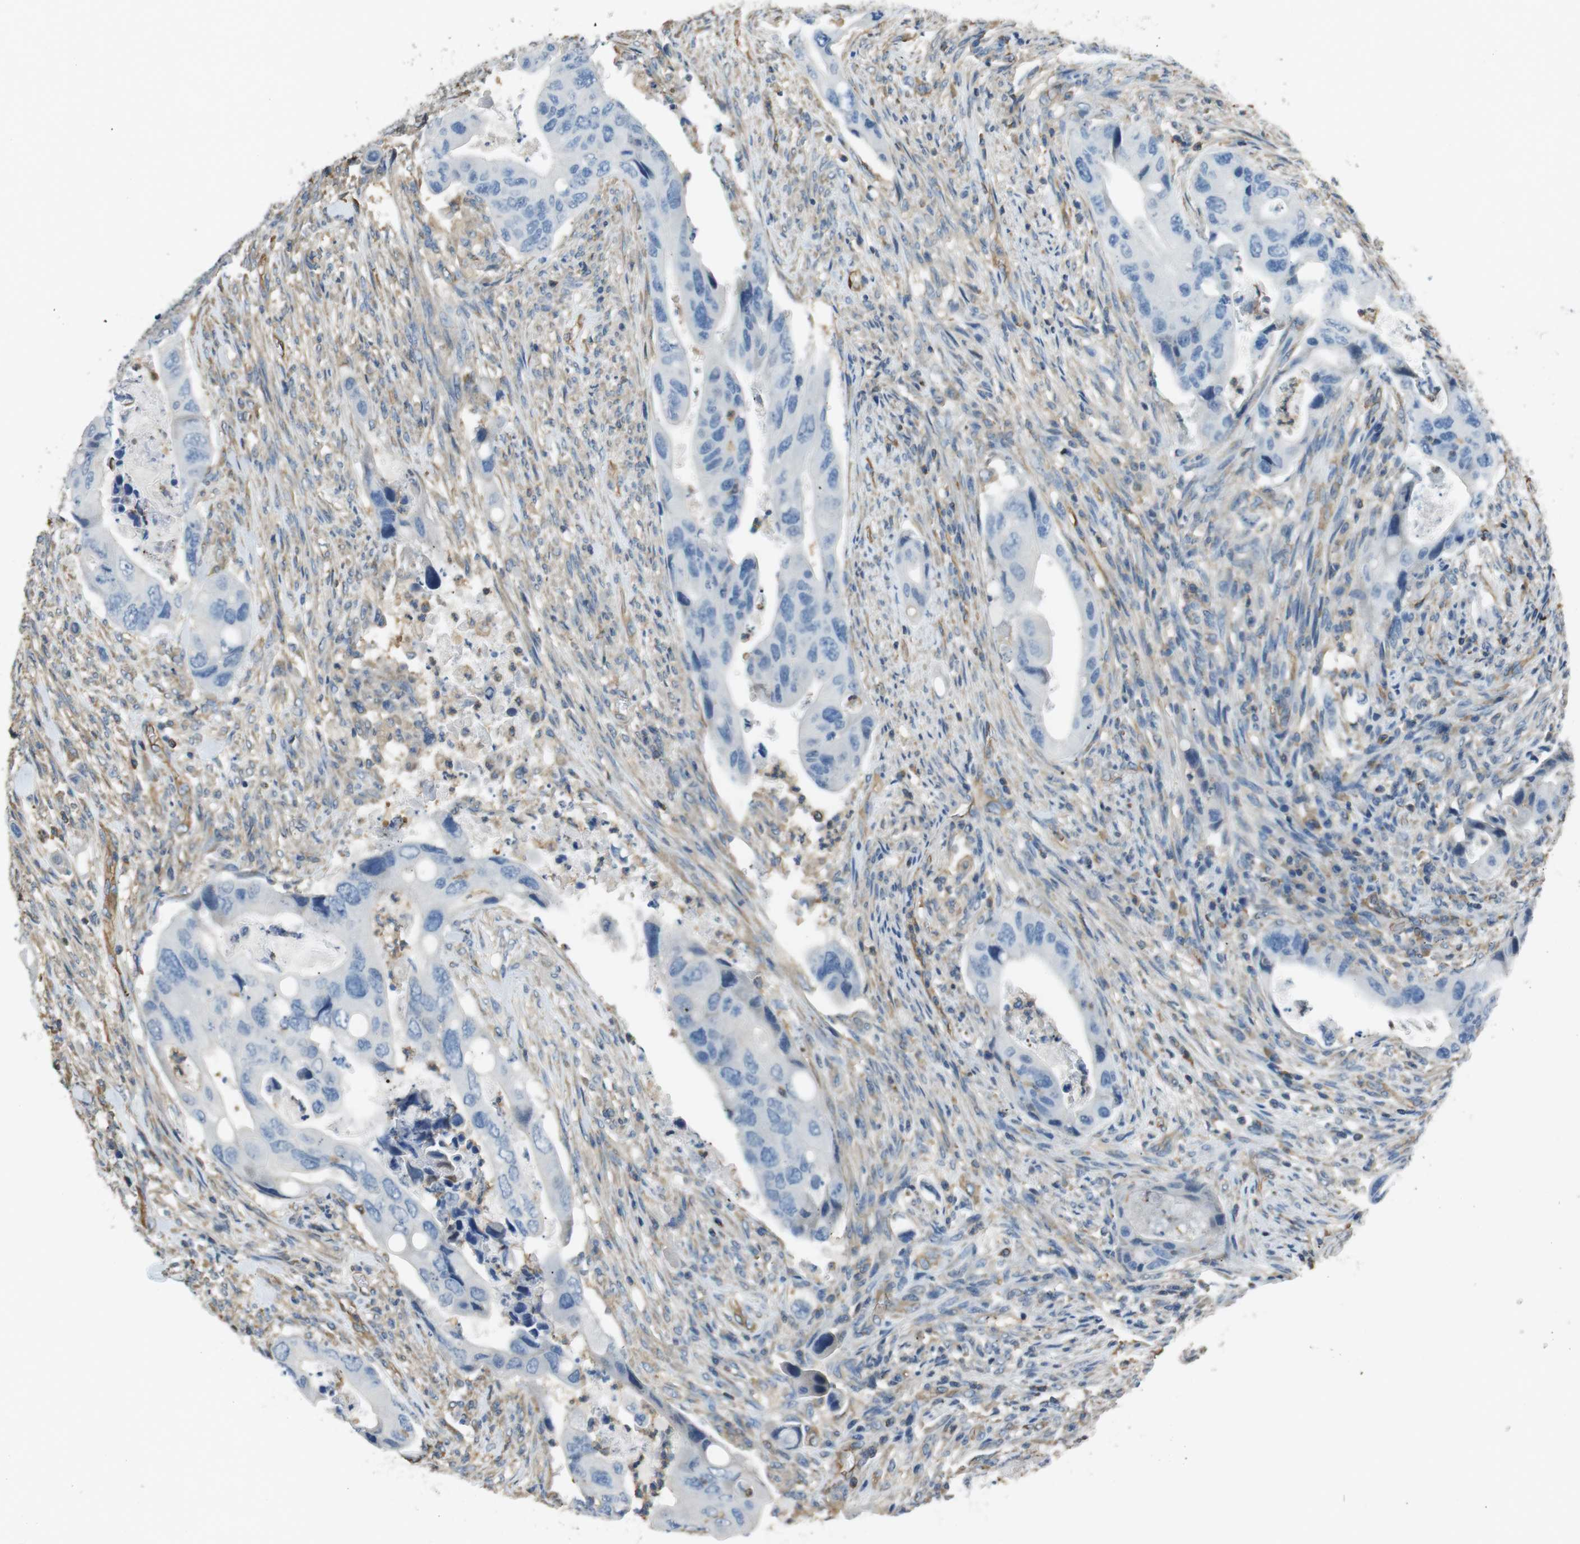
{"staining": {"intensity": "negative", "quantity": "none", "location": "none"}, "tissue": "colorectal cancer", "cell_type": "Tumor cells", "image_type": "cancer", "snomed": [{"axis": "morphology", "description": "Adenocarcinoma, NOS"}, {"axis": "topography", "description": "Rectum"}], "caption": "This image is of colorectal cancer (adenocarcinoma) stained with IHC to label a protein in brown with the nuclei are counter-stained blue. There is no positivity in tumor cells. (Brightfield microscopy of DAB IHC at high magnification).", "gene": "FCAR", "patient": {"sex": "female", "age": 57}}